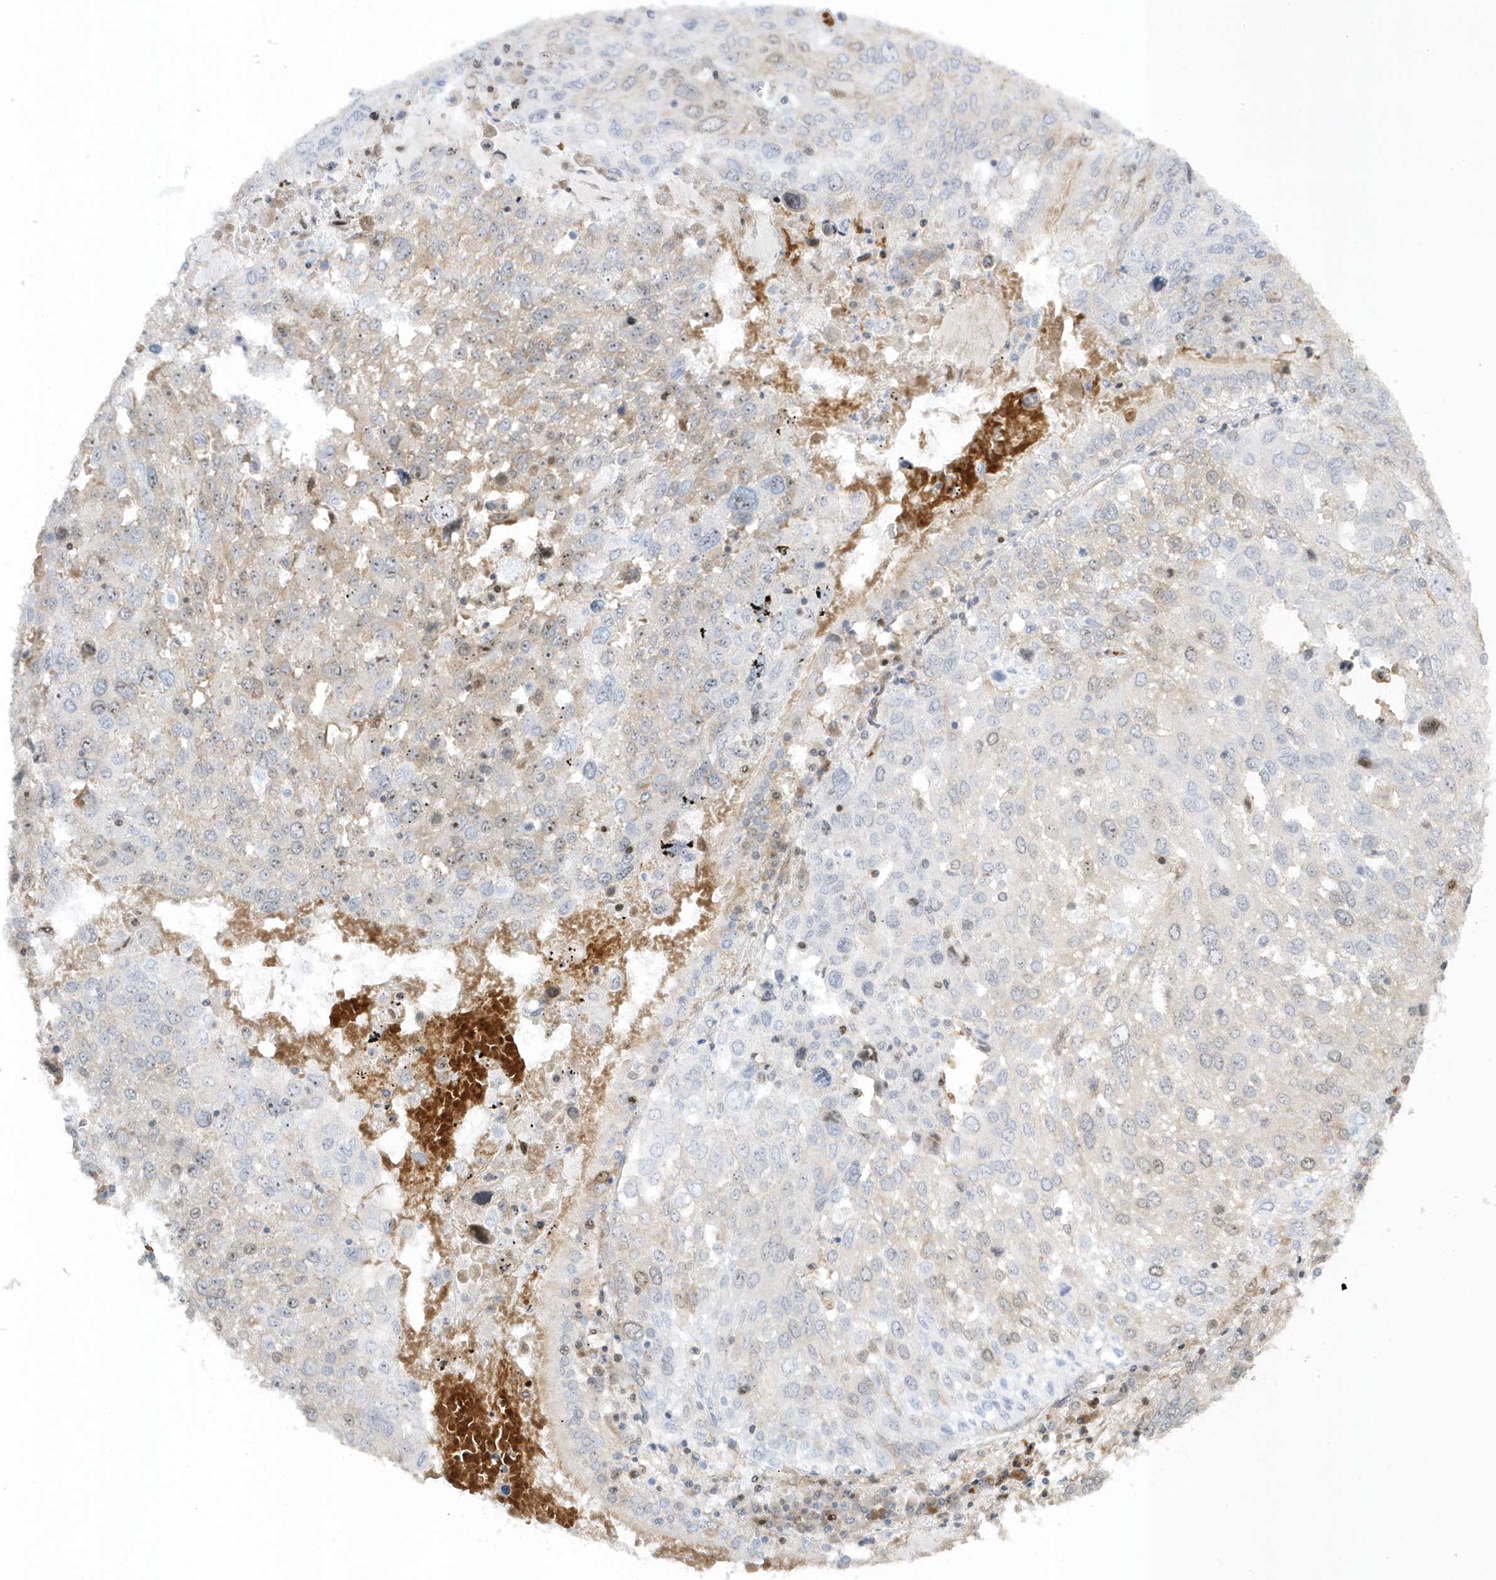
{"staining": {"intensity": "weak", "quantity": "<25%", "location": "nuclear"}, "tissue": "lung cancer", "cell_type": "Tumor cells", "image_type": "cancer", "snomed": [{"axis": "morphology", "description": "Squamous cell carcinoma, NOS"}, {"axis": "topography", "description": "Lung"}], "caption": "Human lung cancer stained for a protein using immunohistochemistry (IHC) displays no staining in tumor cells.", "gene": "MAP7D3", "patient": {"sex": "male", "age": 65}}